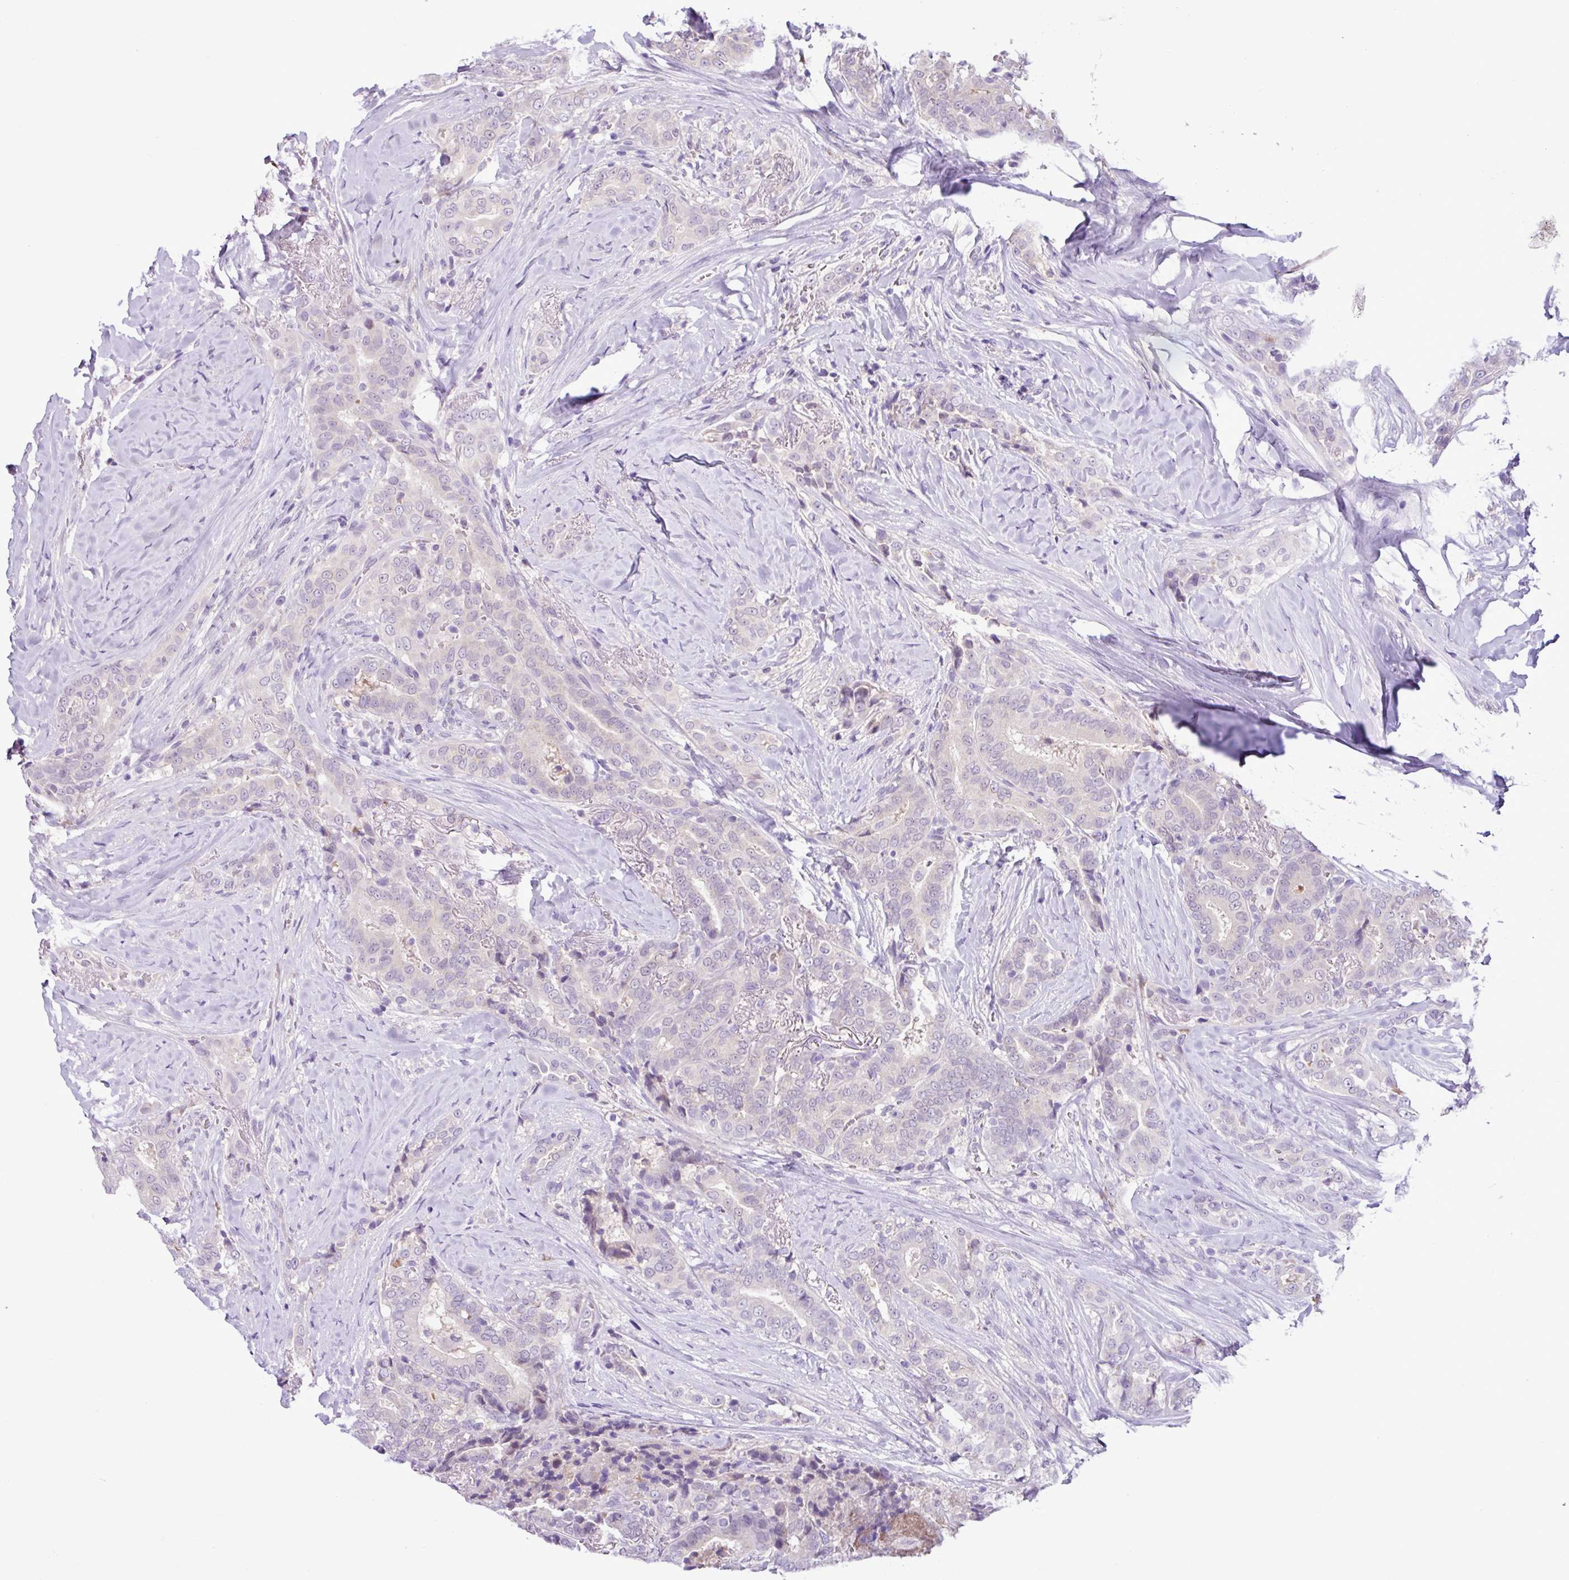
{"staining": {"intensity": "weak", "quantity": "<25%", "location": "nuclear"}, "tissue": "thyroid cancer", "cell_type": "Tumor cells", "image_type": "cancer", "snomed": [{"axis": "morphology", "description": "Papillary adenocarcinoma, NOS"}, {"axis": "topography", "description": "Thyroid gland"}], "caption": "The image demonstrates no staining of tumor cells in thyroid cancer (papillary adenocarcinoma).", "gene": "TONSL", "patient": {"sex": "male", "age": 61}}